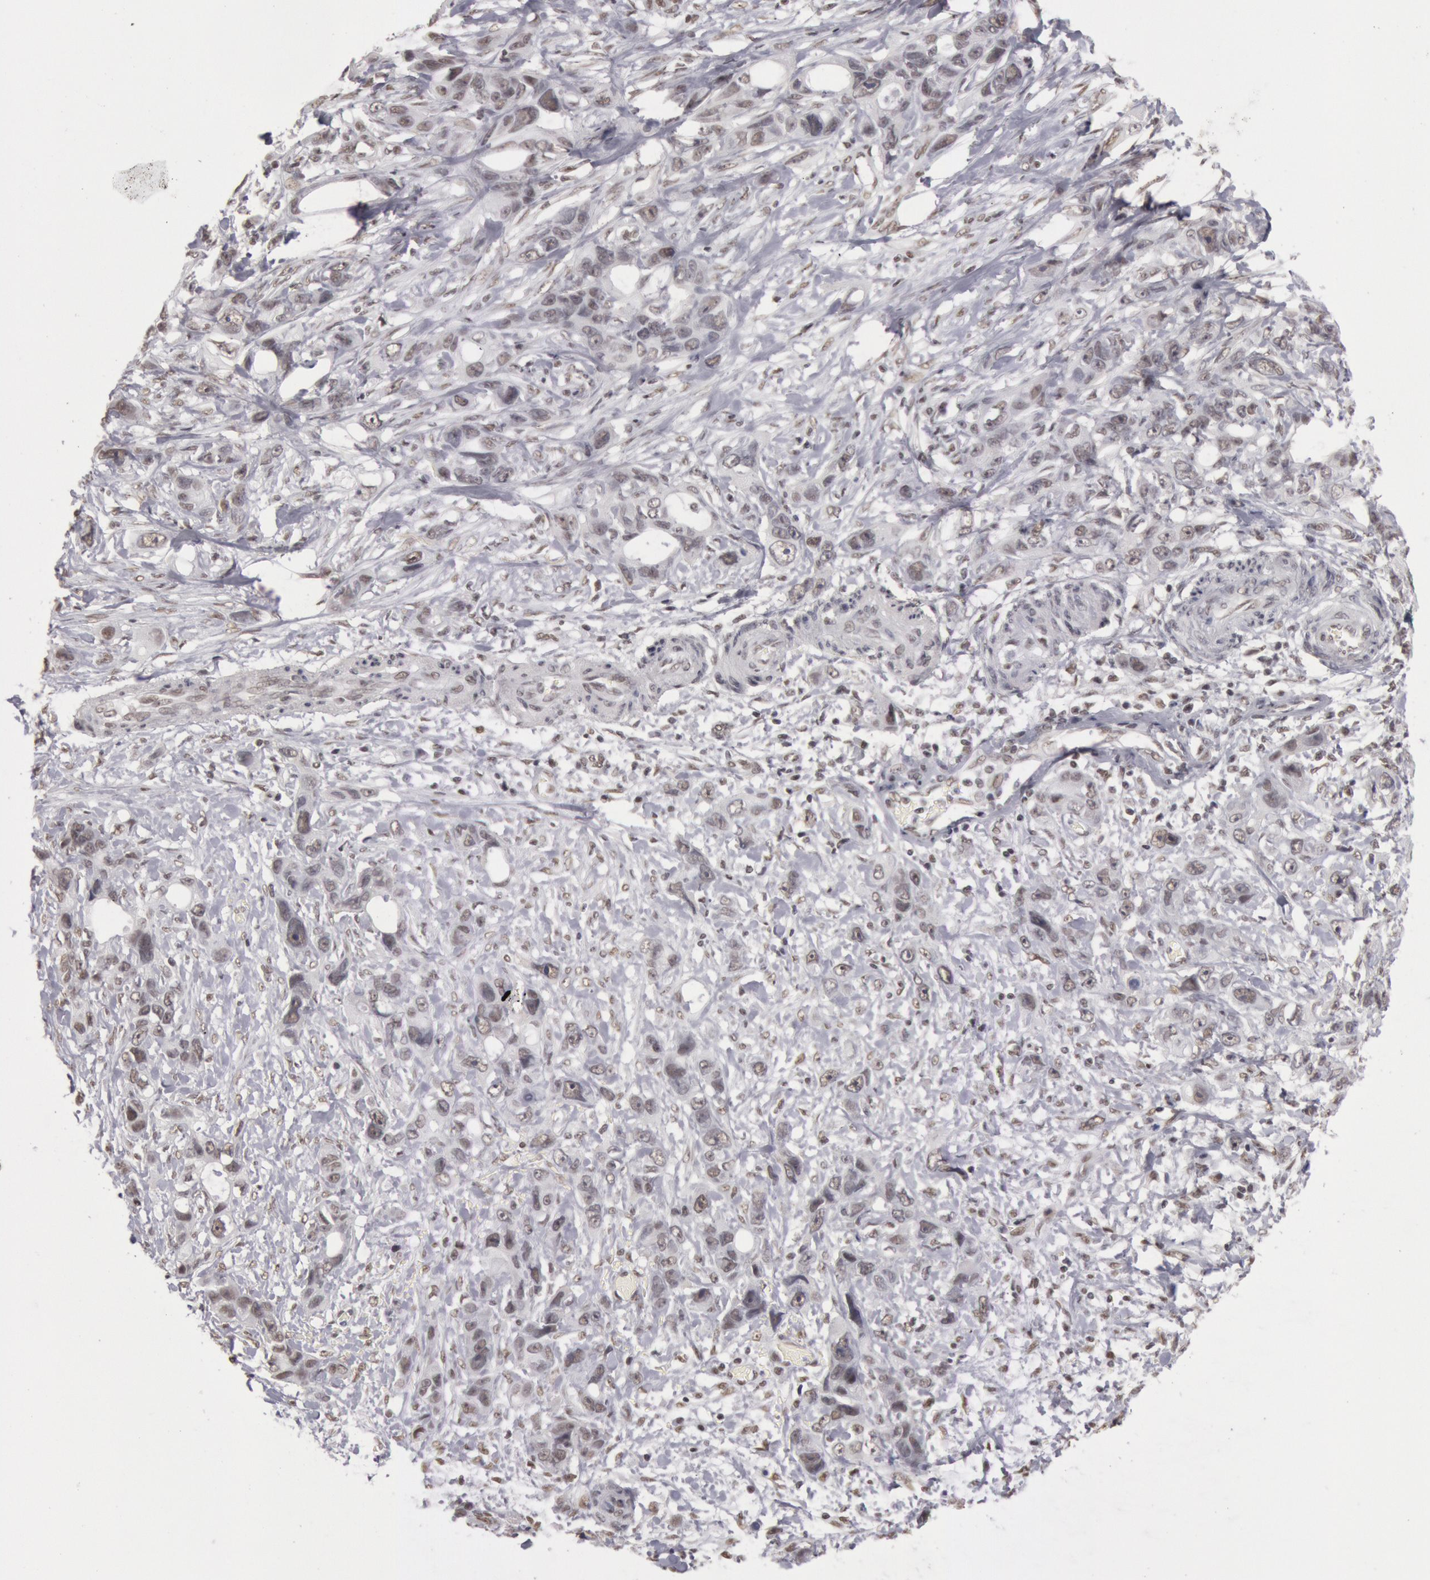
{"staining": {"intensity": "weak", "quantity": ">75%", "location": "nuclear"}, "tissue": "stomach cancer", "cell_type": "Tumor cells", "image_type": "cancer", "snomed": [{"axis": "morphology", "description": "Adenocarcinoma, NOS"}, {"axis": "topography", "description": "Stomach, upper"}], "caption": "About >75% of tumor cells in stomach cancer (adenocarcinoma) exhibit weak nuclear protein expression as visualized by brown immunohistochemical staining.", "gene": "ESS2", "patient": {"sex": "male", "age": 47}}